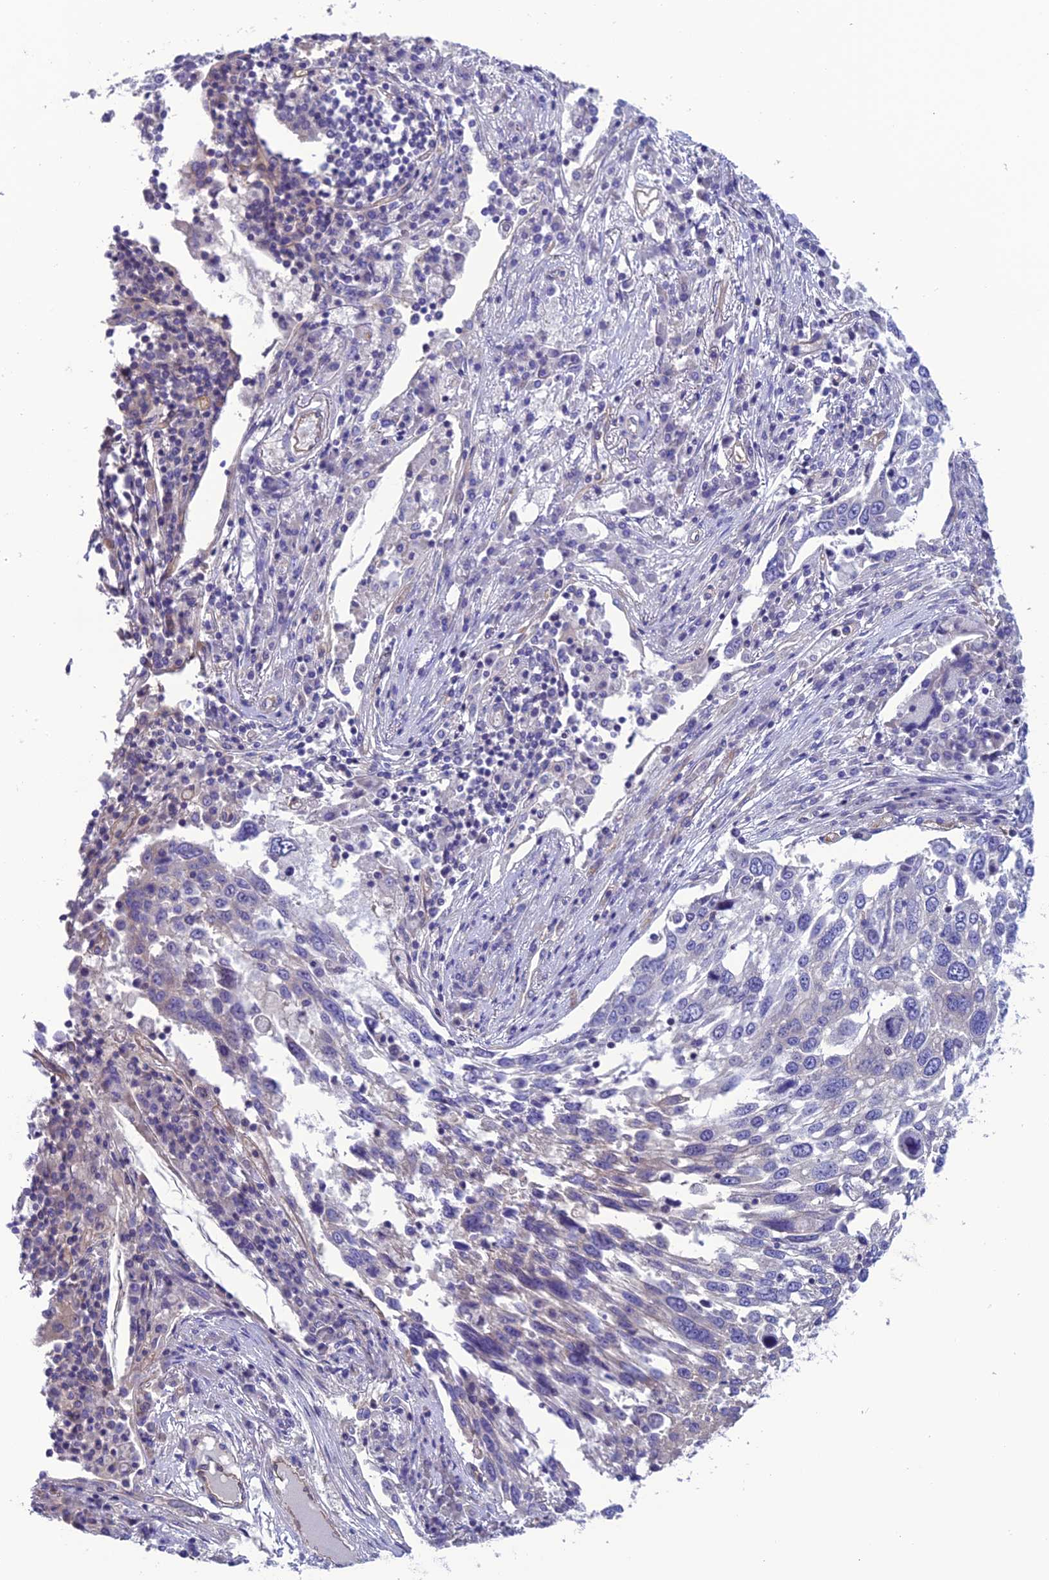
{"staining": {"intensity": "negative", "quantity": "none", "location": "none"}, "tissue": "lung cancer", "cell_type": "Tumor cells", "image_type": "cancer", "snomed": [{"axis": "morphology", "description": "Squamous cell carcinoma, NOS"}, {"axis": "topography", "description": "Lung"}], "caption": "This image is of lung cancer stained with IHC to label a protein in brown with the nuclei are counter-stained blue. There is no expression in tumor cells.", "gene": "PPFIA3", "patient": {"sex": "male", "age": 65}}